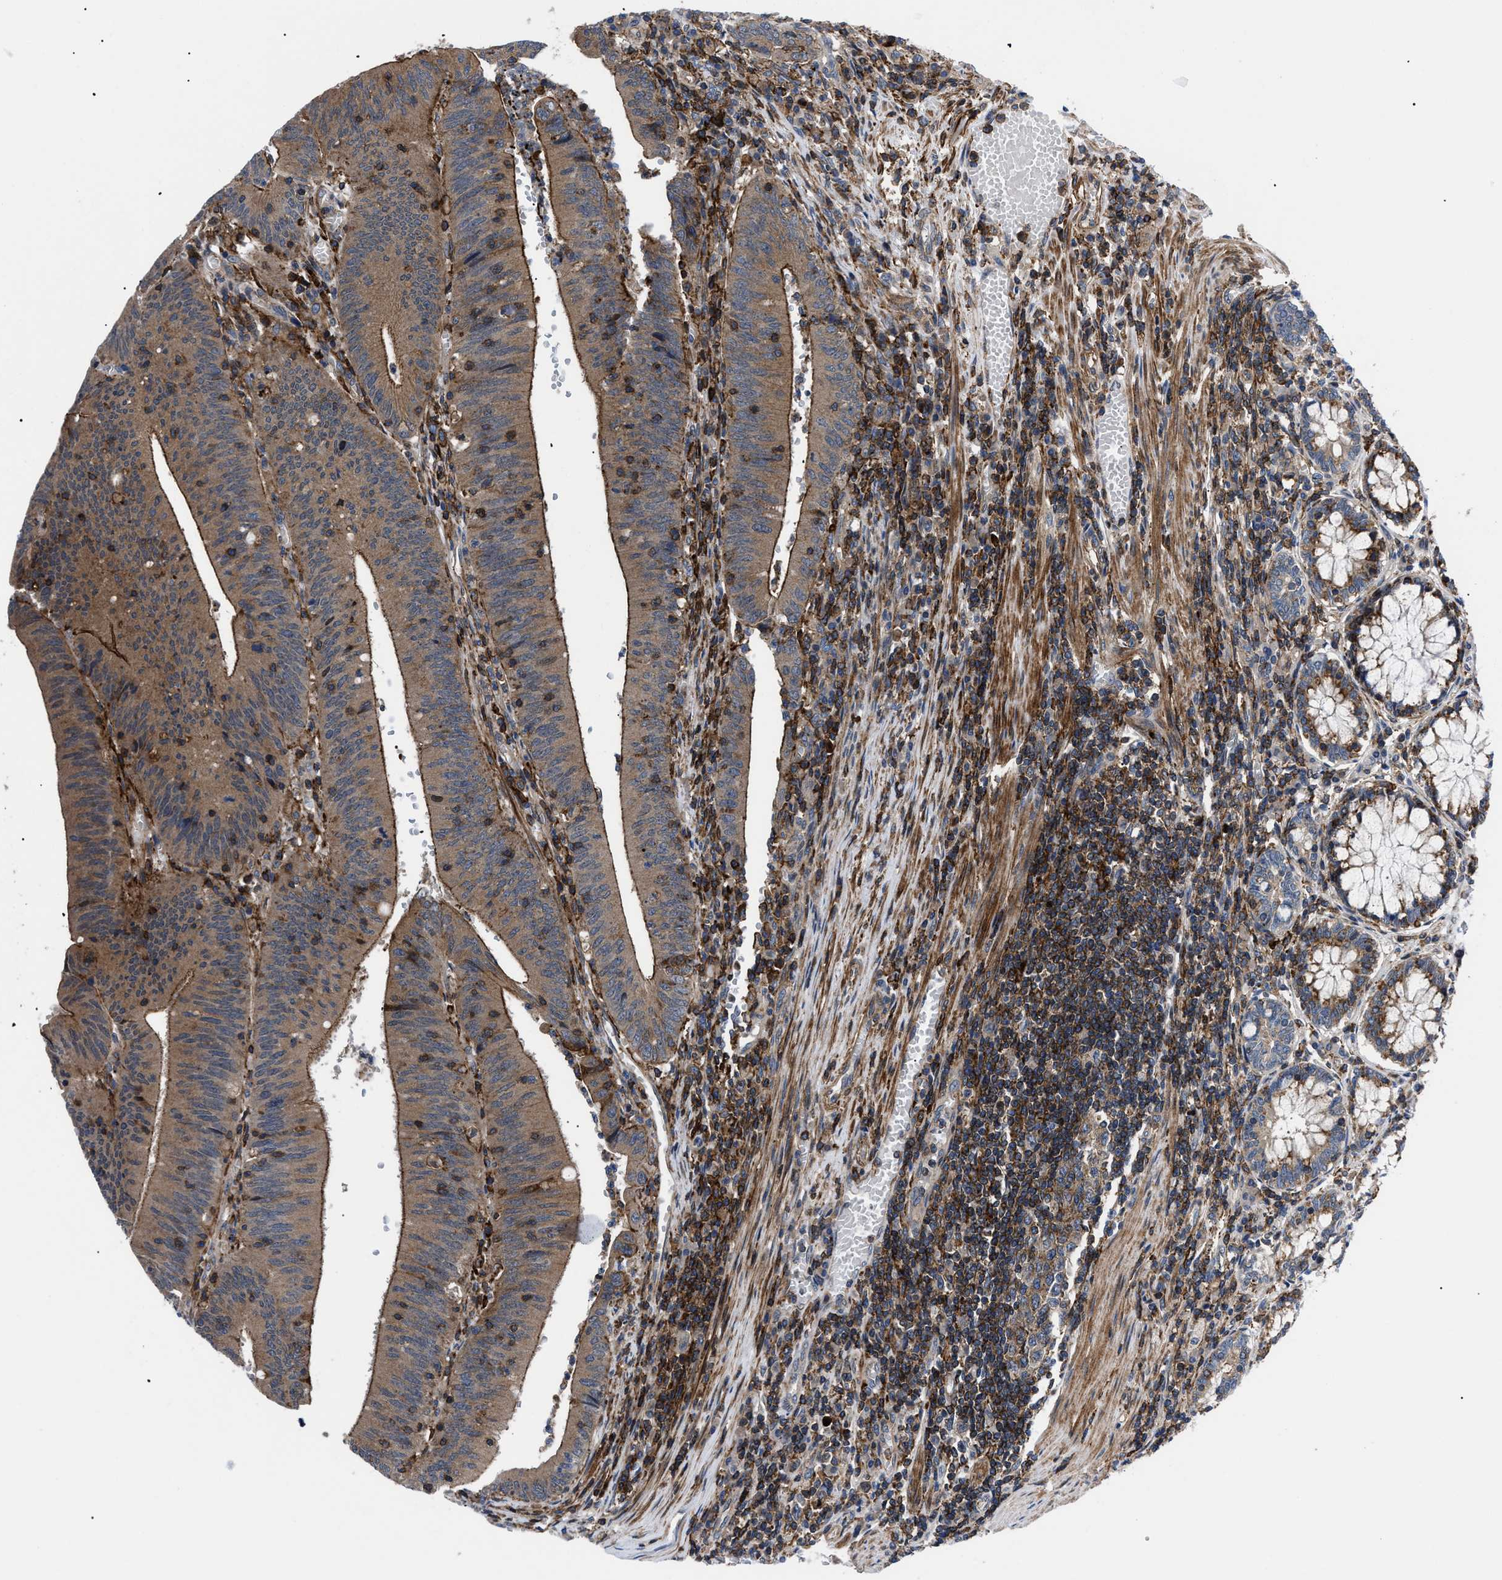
{"staining": {"intensity": "moderate", "quantity": ">75%", "location": "cytoplasmic/membranous"}, "tissue": "colorectal cancer", "cell_type": "Tumor cells", "image_type": "cancer", "snomed": [{"axis": "morphology", "description": "Normal tissue, NOS"}, {"axis": "morphology", "description": "Adenocarcinoma, NOS"}, {"axis": "topography", "description": "Rectum"}], "caption": "Moderate cytoplasmic/membranous positivity for a protein is appreciated in approximately >75% of tumor cells of colorectal cancer (adenocarcinoma) using immunohistochemistry.", "gene": "SPAST", "patient": {"sex": "female", "age": 66}}